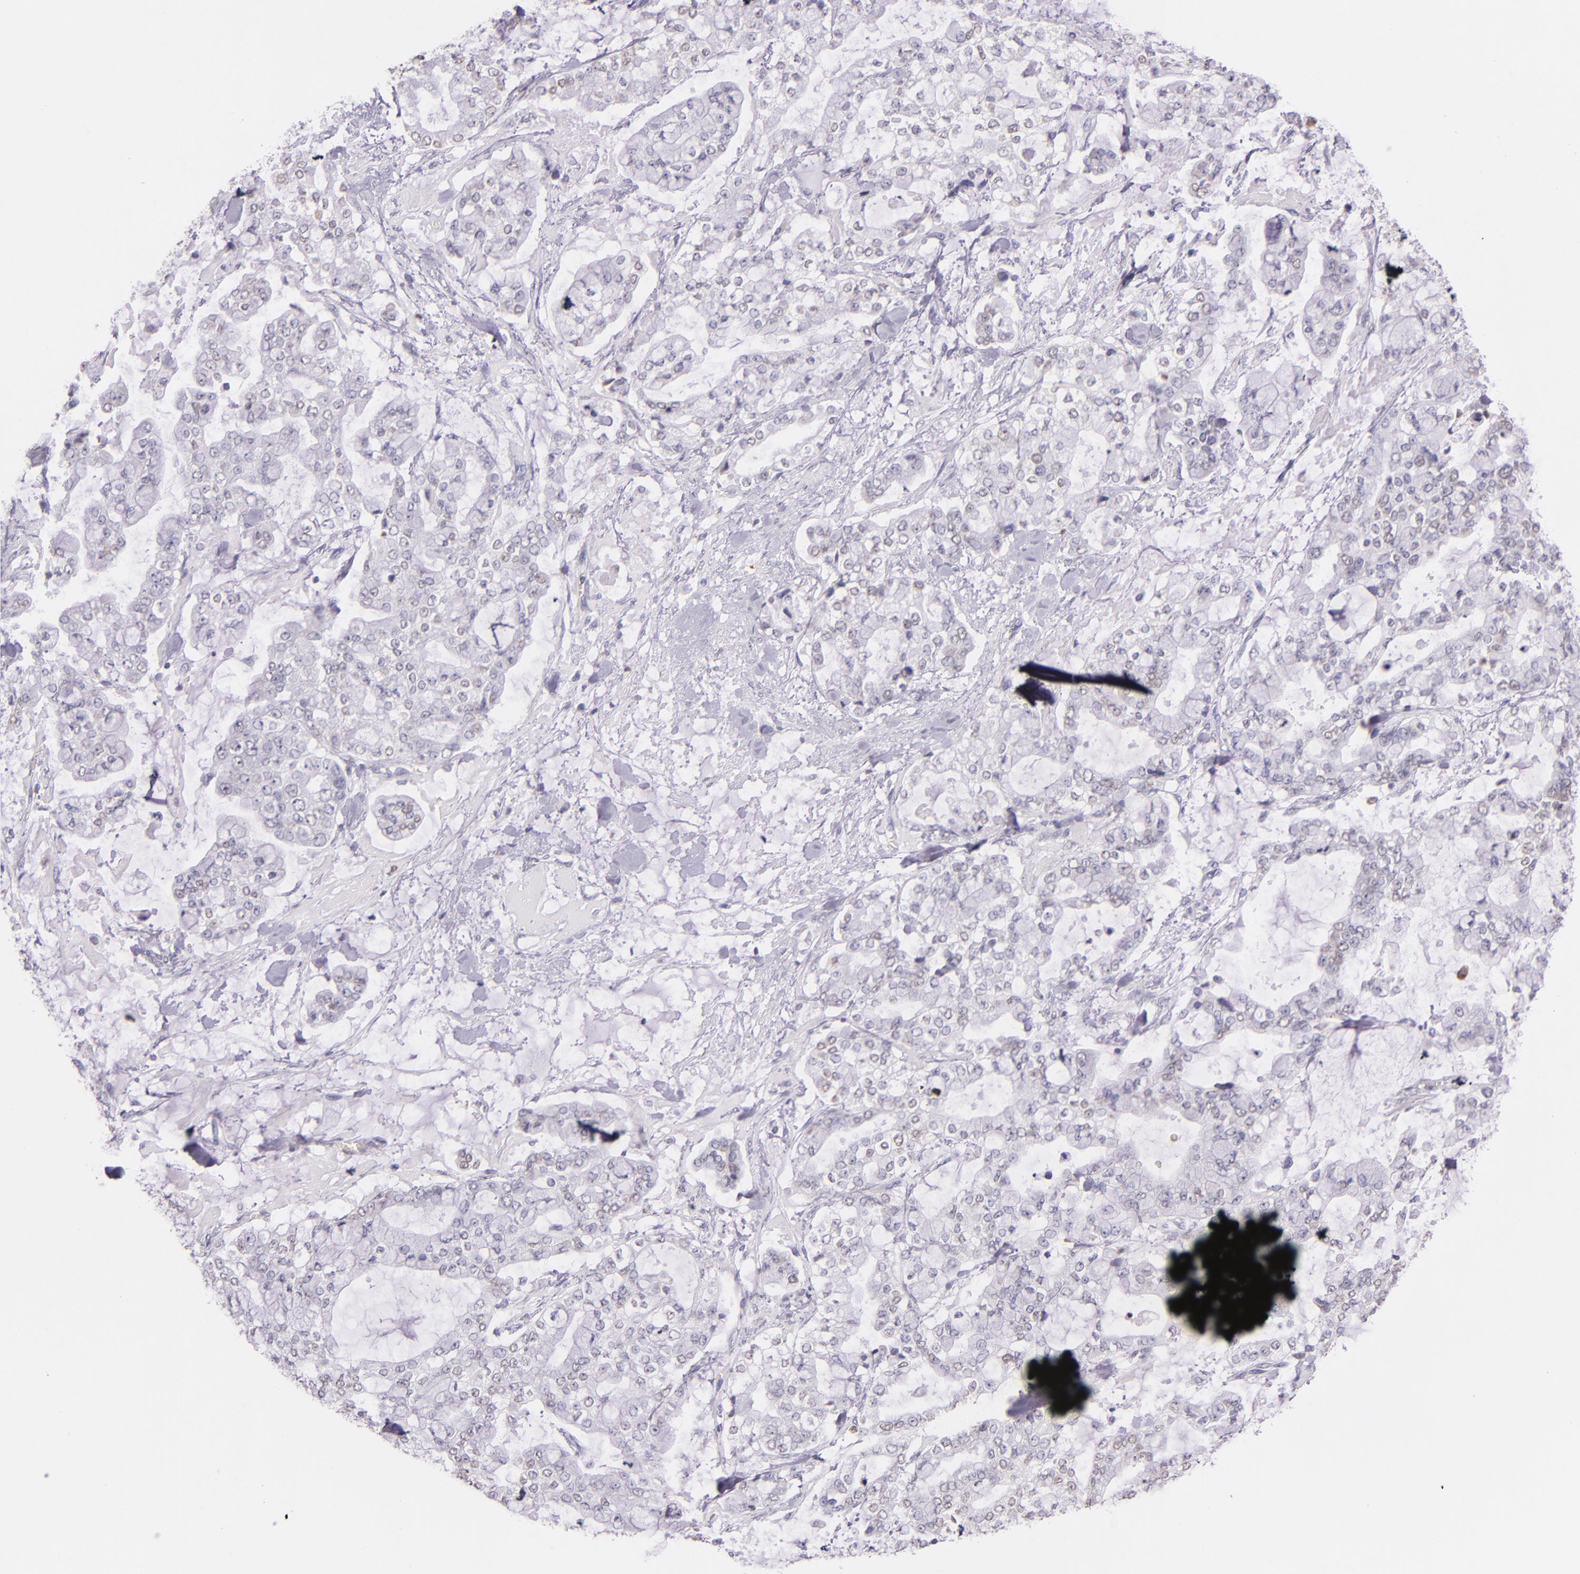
{"staining": {"intensity": "negative", "quantity": "none", "location": "none"}, "tissue": "stomach cancer", "cell_type": "Tumor cells", "image_type": "cancer", "snomed": [{"axis": "morphology", "description": "Normal tissue, NOS"}, {"axis": "morphology", "description": "Adenocarcinoma, NOS"}, {"axis": "topography", "description": "Stomach, upper"}, {"axis": "topography", "description": "Stomach"}], "caption": "Stomach cancer was stained to show a protein in brown. There is no significant staining in tumor cells.", "gene": "RTN1", "patient": {"sex": "male", "age": 76}}